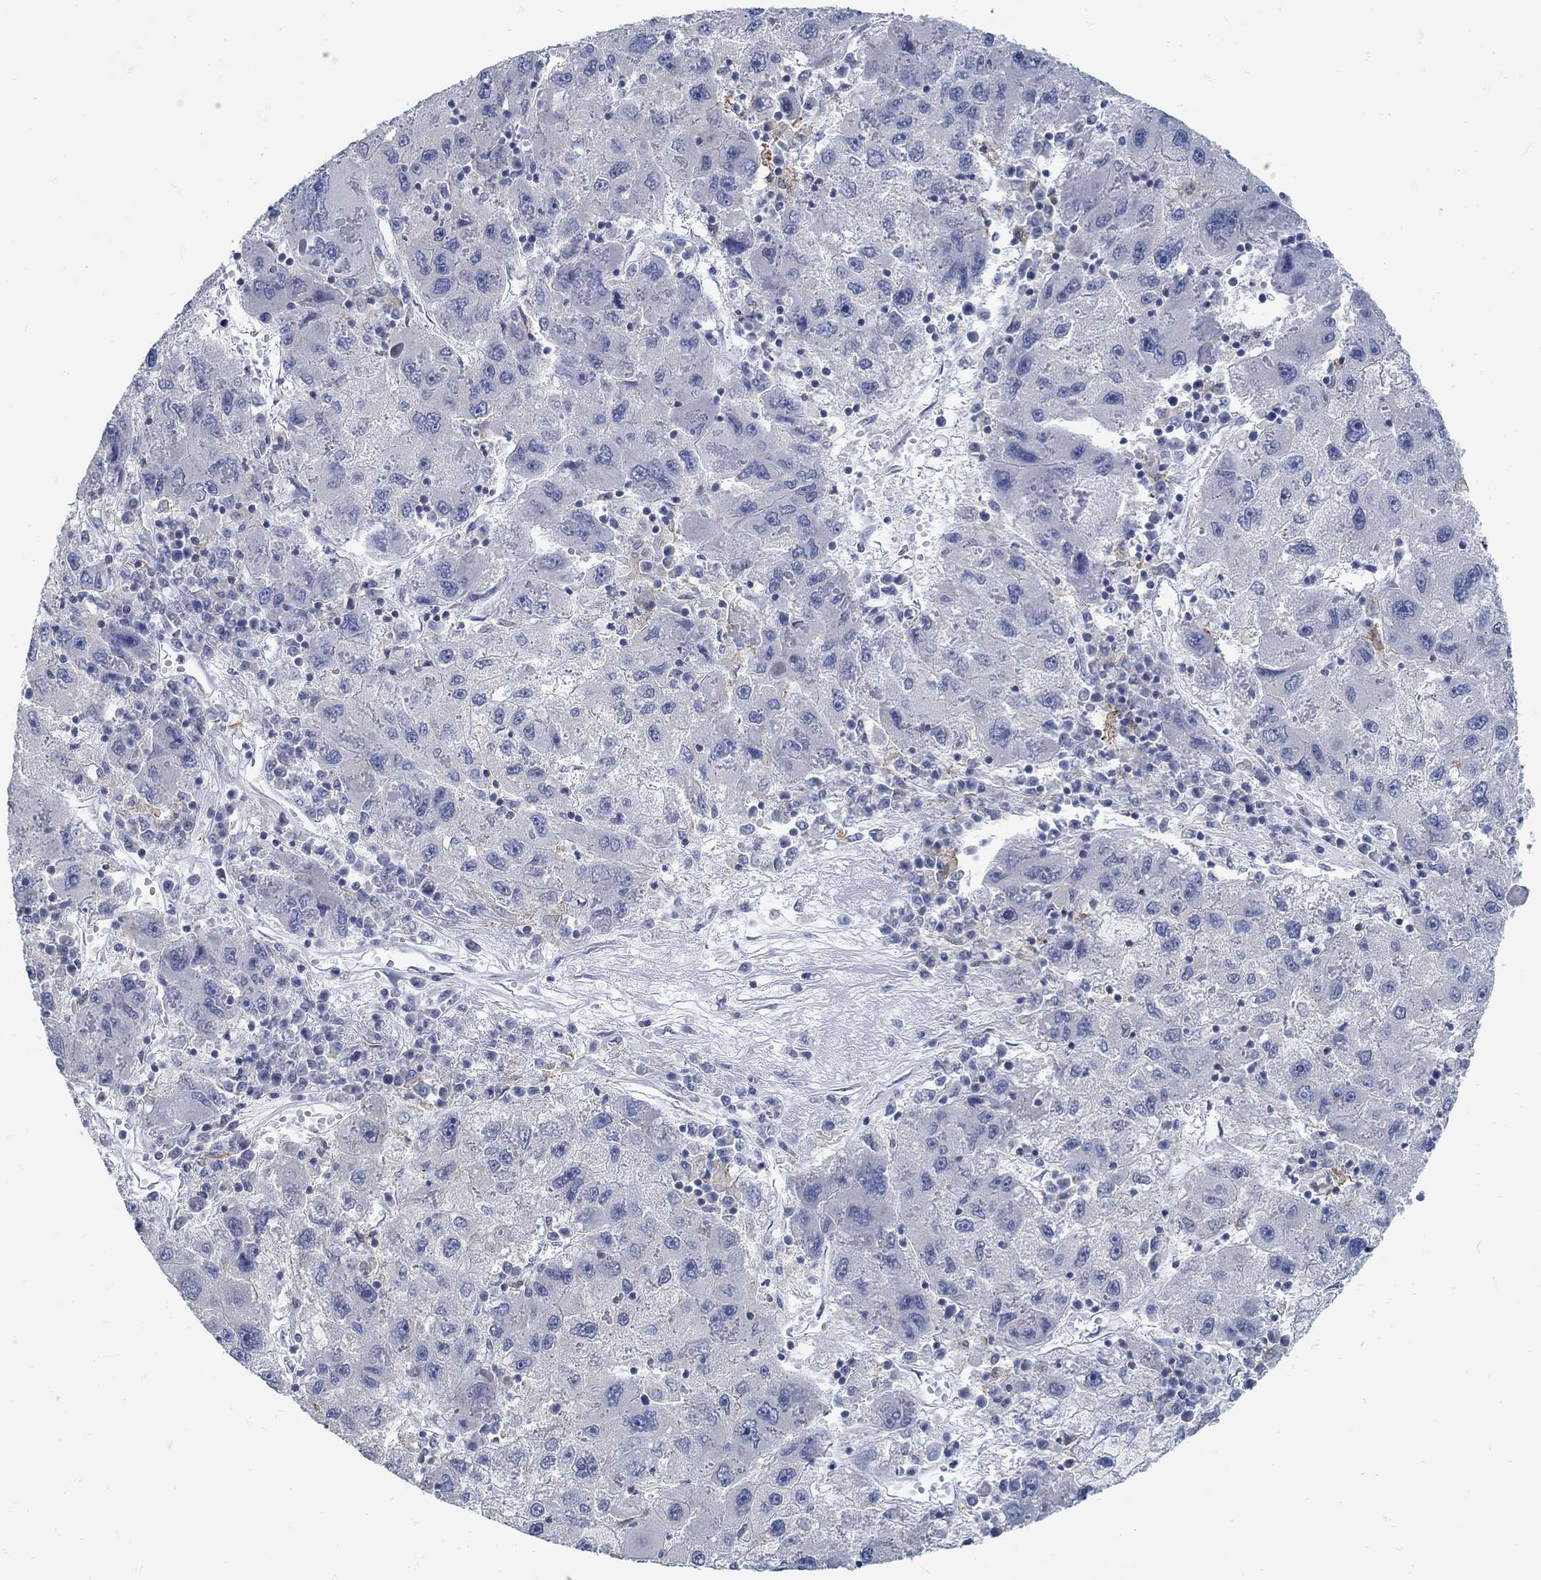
{"staining": {"intensity": "negative", "quantity": "none", "location": "none"}, "tissue": "liver cancer", "cell_type": "Tumor cells", "image_type": "cancer", "snomed": [{"axis": "morphology", "description": "Carcinoma, Hepatocellular, NOS"}, {"axis": "topography", "description": "Liver"}], "caption": "Immunohistochemical staining of human liver cancer demonstrates no significant staining in tumor cells. (DAB IHC, high magnification).", "gene": "ZFAND4", "patient": {"sex": "male", "age": 75}}